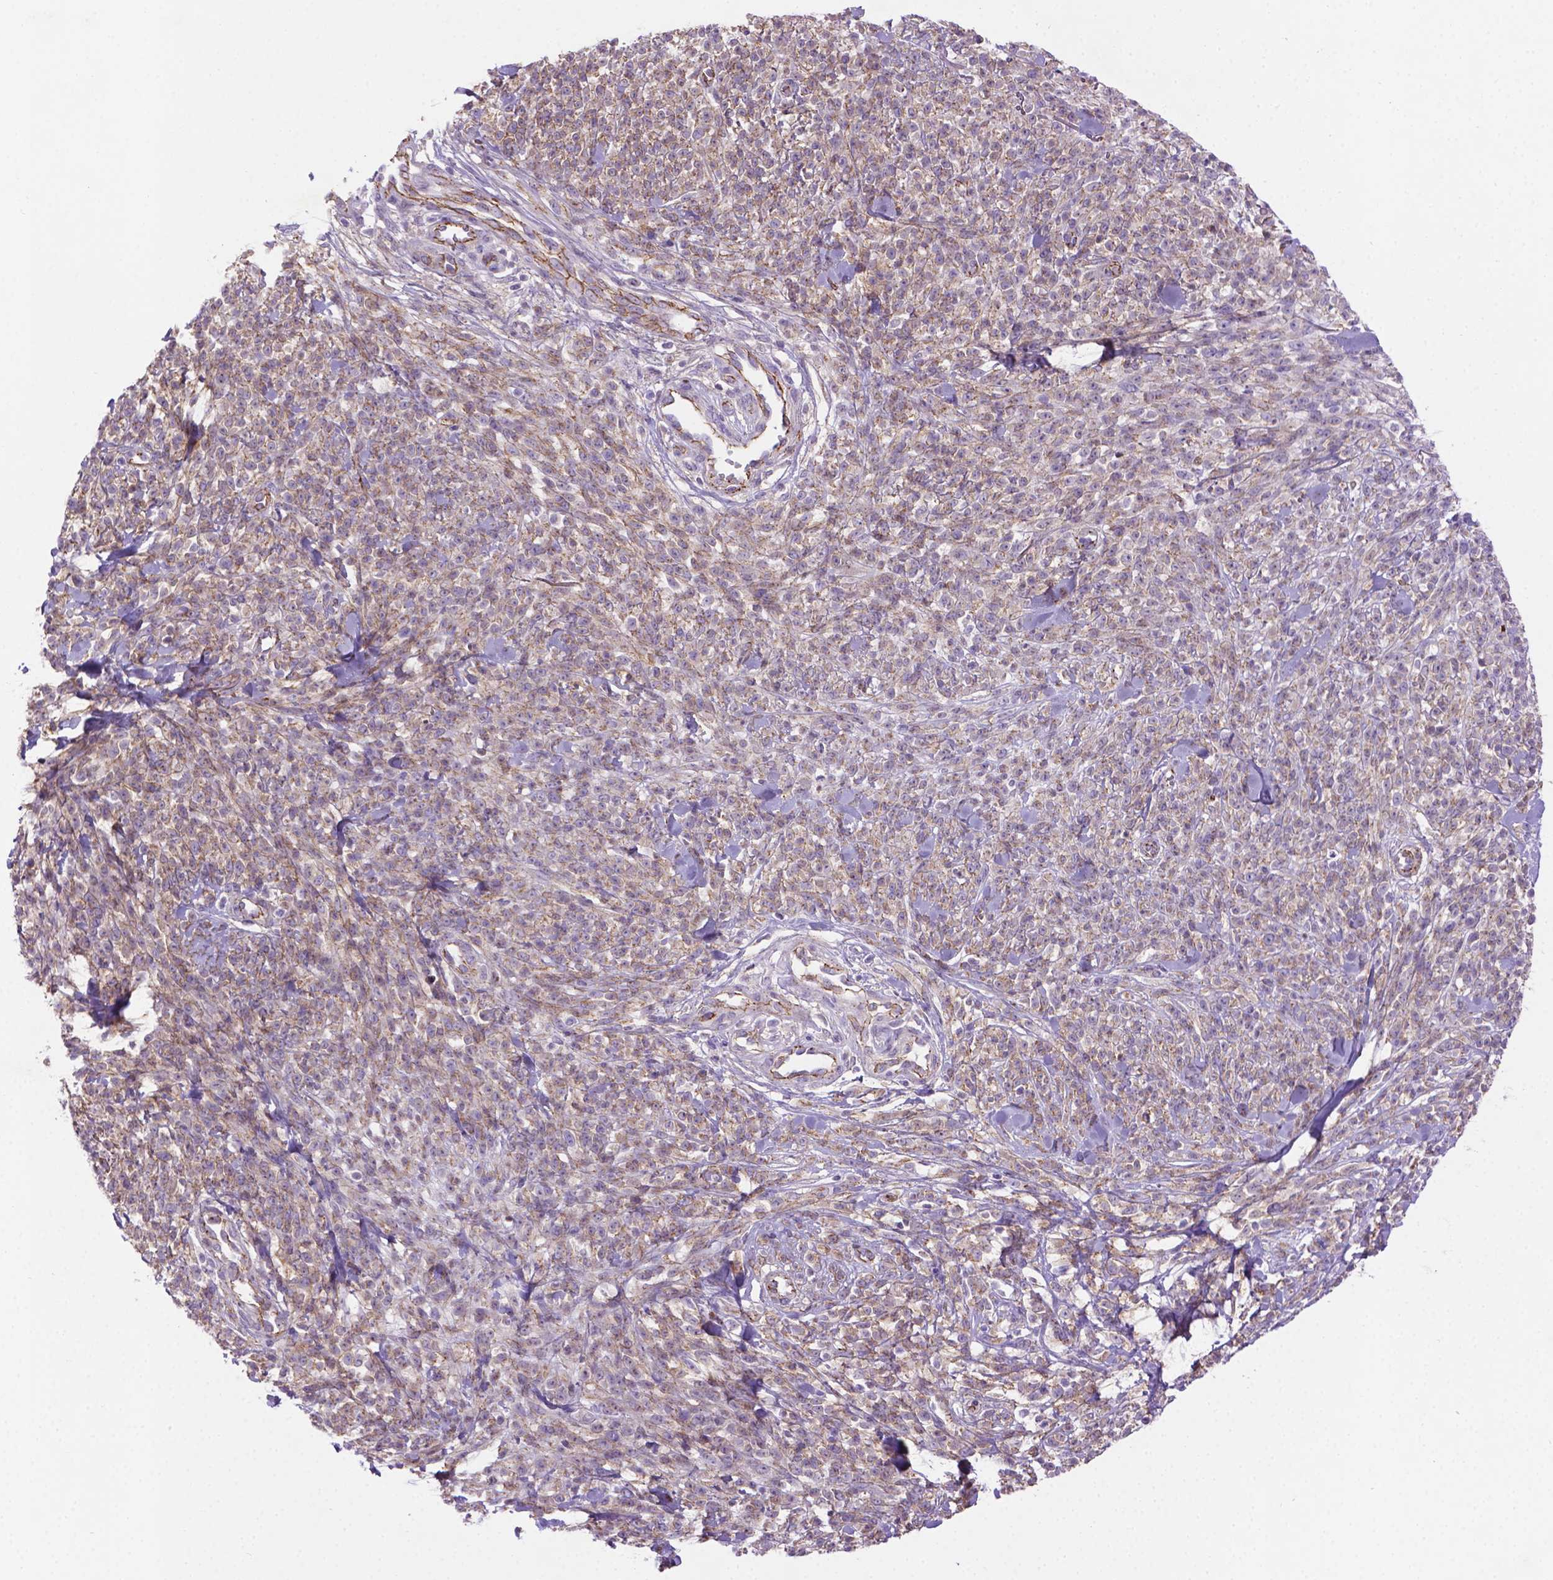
{"staining": {"intensity": "negative", "quantity": "none", "location": "none"}, "tissue": "melanoma", "cell_type": "Tumor cells", "image_type": "cancer", "snomed": [{"axis": "morphology", "description": "Malignant melanoma, NOS"}, {"axis": "topography", "description": "Skin"}, {"axis": "topography", "description": "Skin of trunk"}], "caption": "The micrograph shows no significant positivity in tumor cells of melanoma.", "gene": "CCER2", "patient": {"sex": "male", "age": 74}}